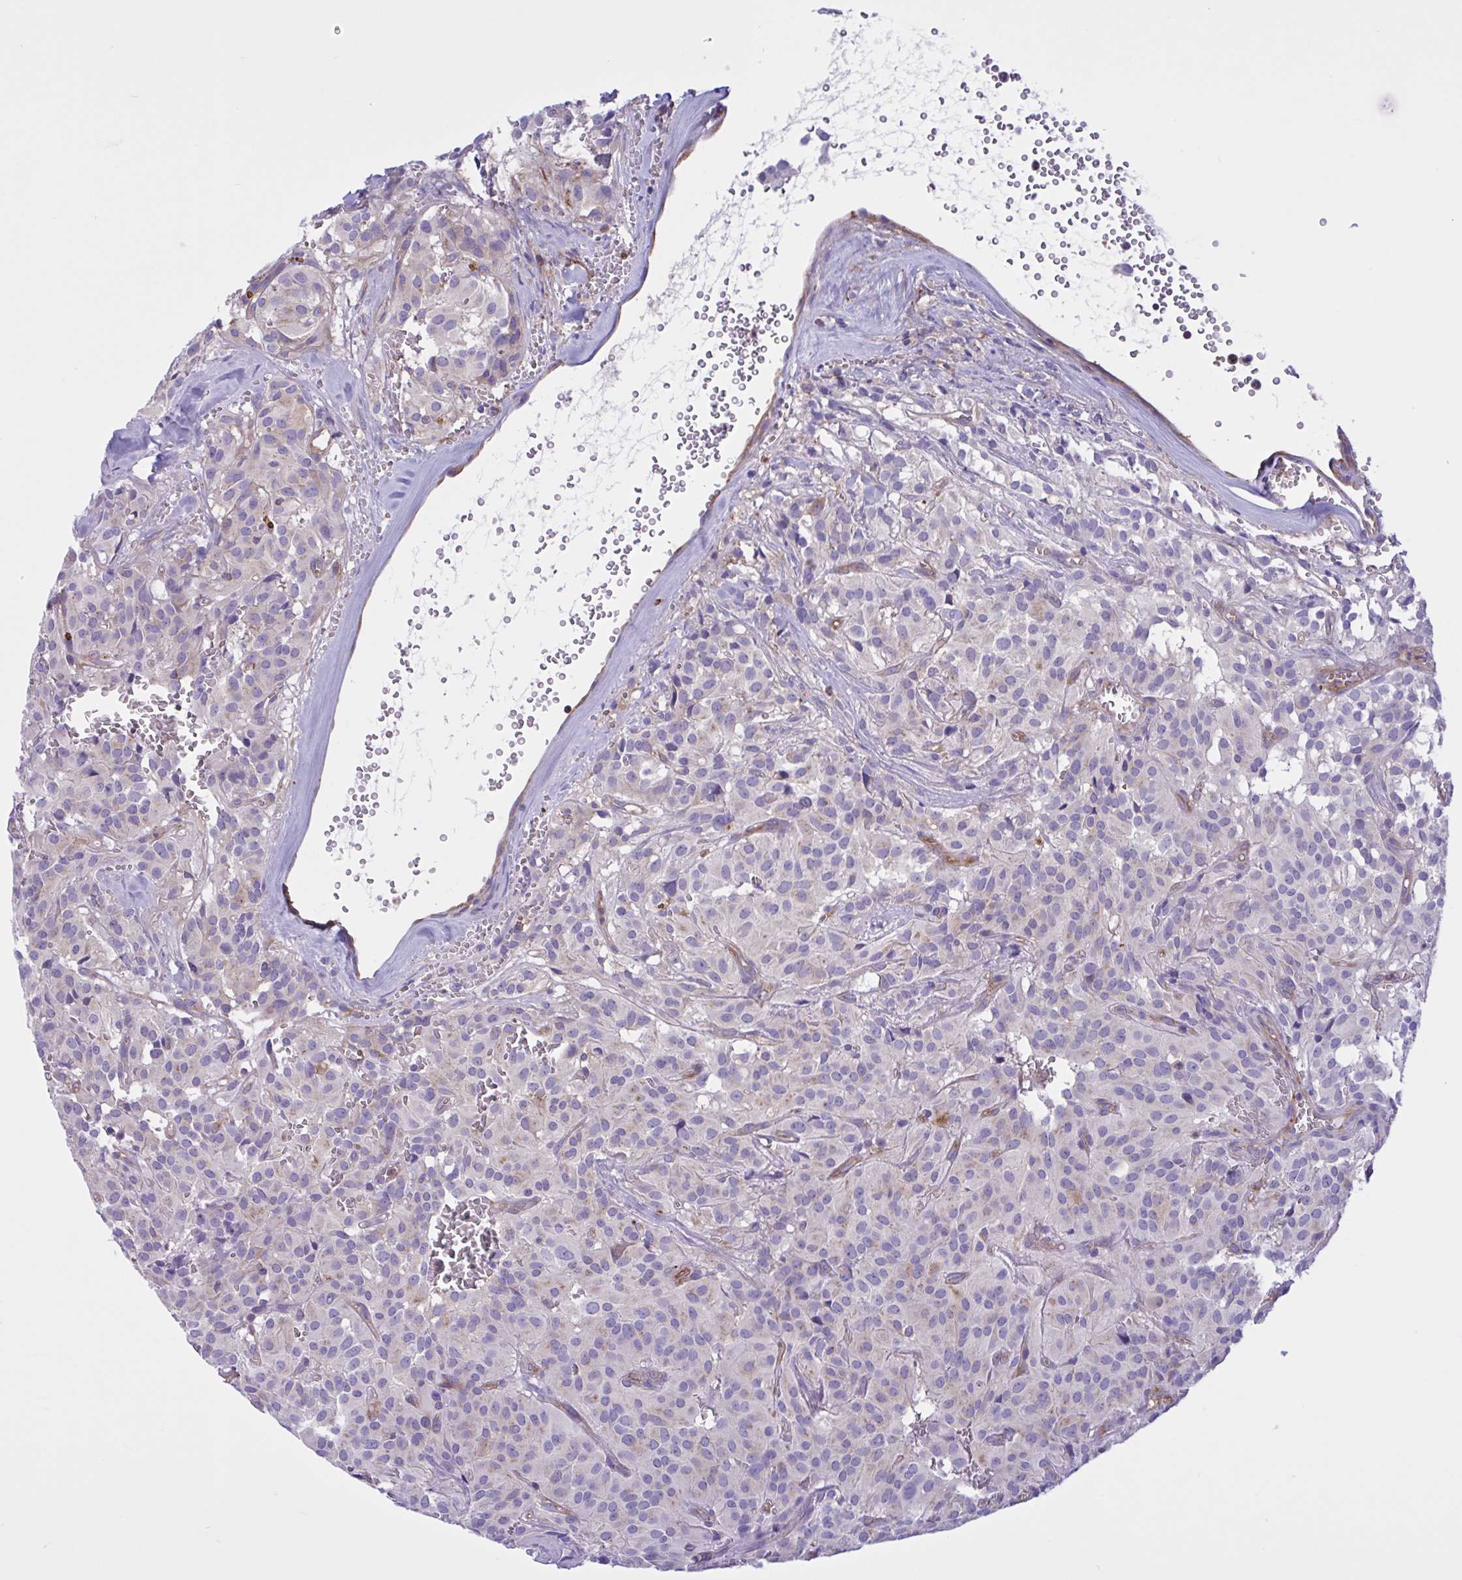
{"staining": {"intensity": "moderate", "quantity": "<25%", "location": "cytoplasmic/membranous"}, "tissue": "glioma", "cell_type": "Tumor cells", "image_type": "cancer", "snomed": [{"axis": "morphology", "description": "Glioma, malignant, Low grade"}, {"axis": "topography", "description": "Brain"}], "caption": "Protein expression analysis of human low-grade glioma (malignant) reveals moderate cytoplasmic/membranous staining in about <25% of tumor cells.", "gene": "OR51M1", "patient": {"sex": "male", "age": 42}}